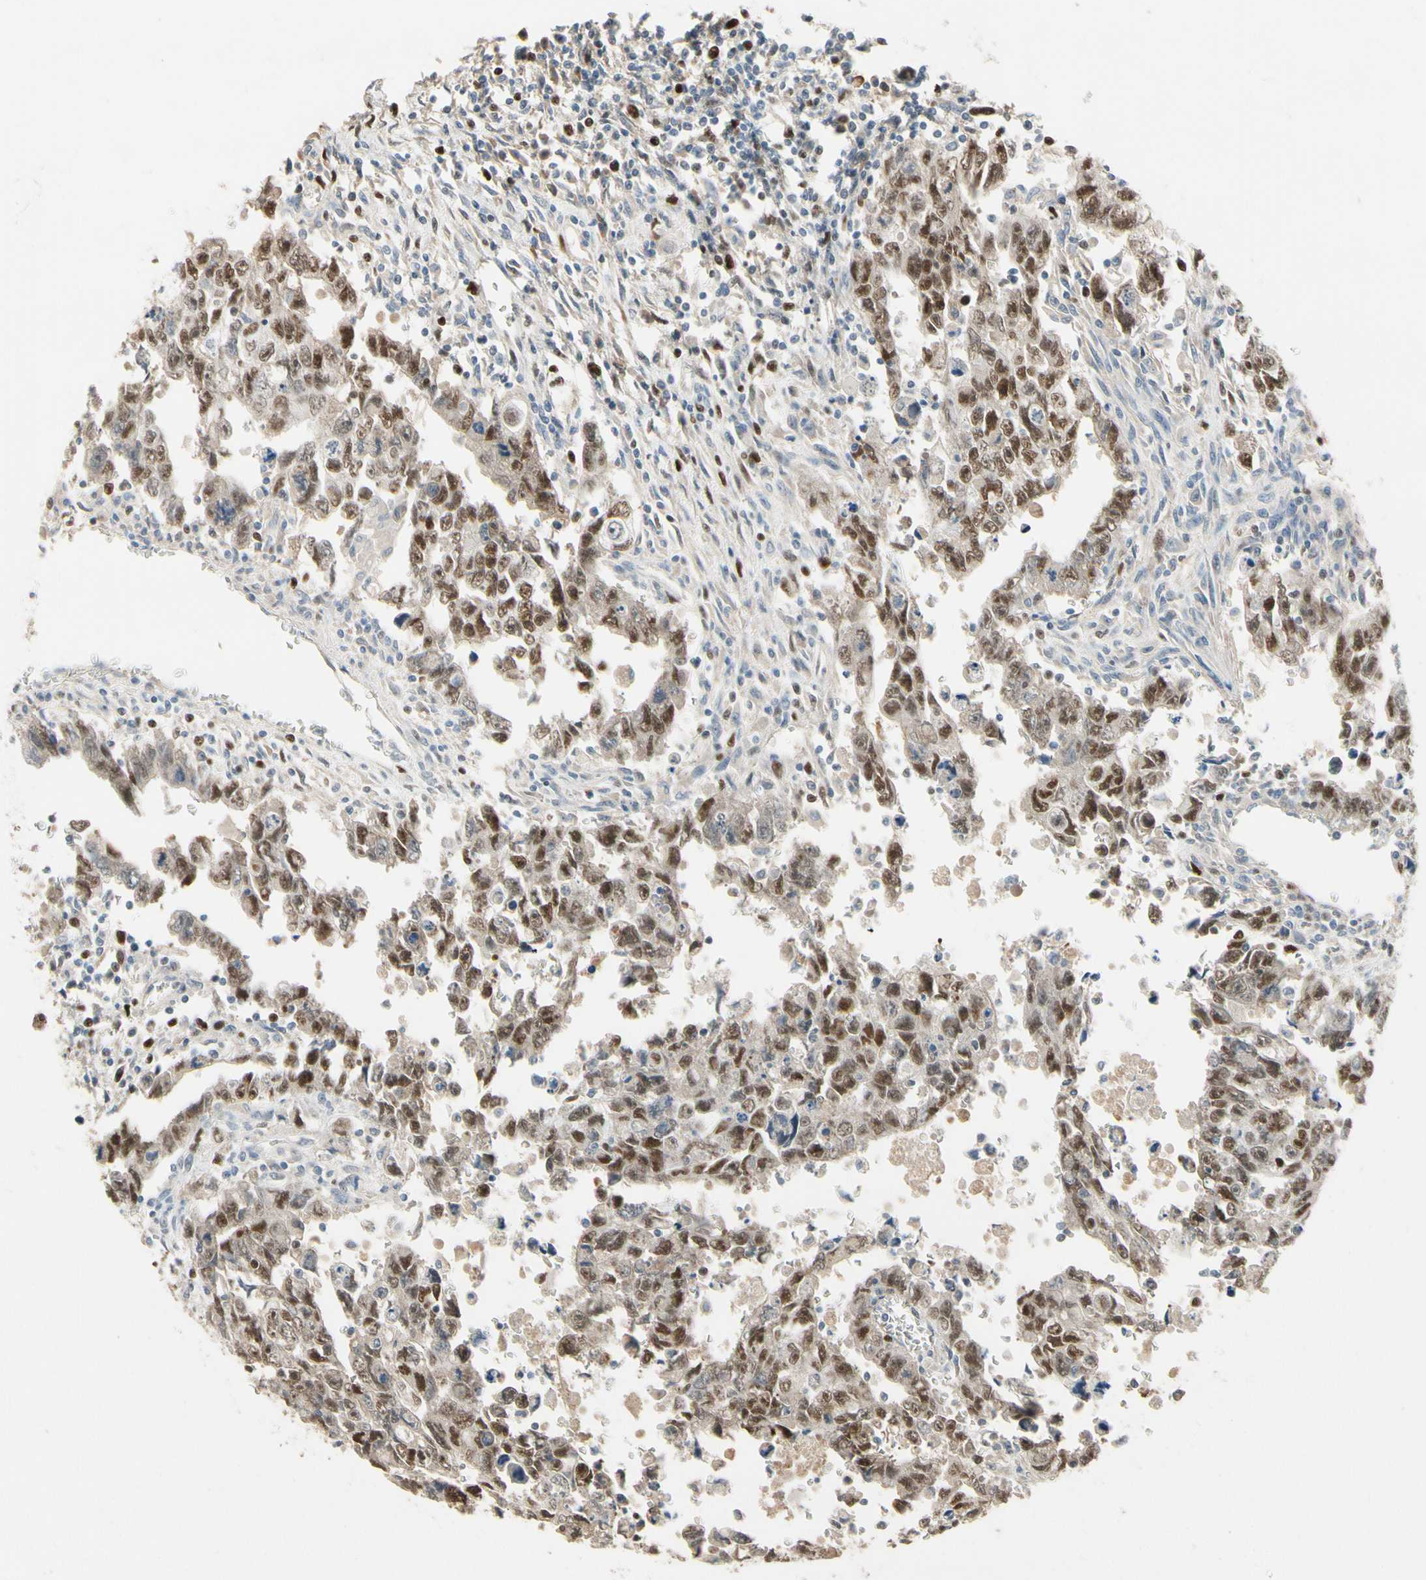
{"staining": {"intensity": "moderate", "quantity": ">75%", "location": "nuclear"}, "tissue": "testis cancer", "cell_type": "Tumor cells", "image_type": "cancer", "snomed": [{"axis": "morphology", "description": "Carcinoma, Embryonal, NOS"}, {"axis": "topography", "description": "Testis"}], "caption": "IHC photomicrograph of neoplastic tissue: human testis cancer (embryonal carcinoma) stained using immunohistochemistry demonstrates medium levels of moderate protein expression localized specifically in the nuclear of tumor cells, appearing as a nuclear brown color.", "gene": "ZKSCAN4", "patient": {"sex": "male", "age": 28}}